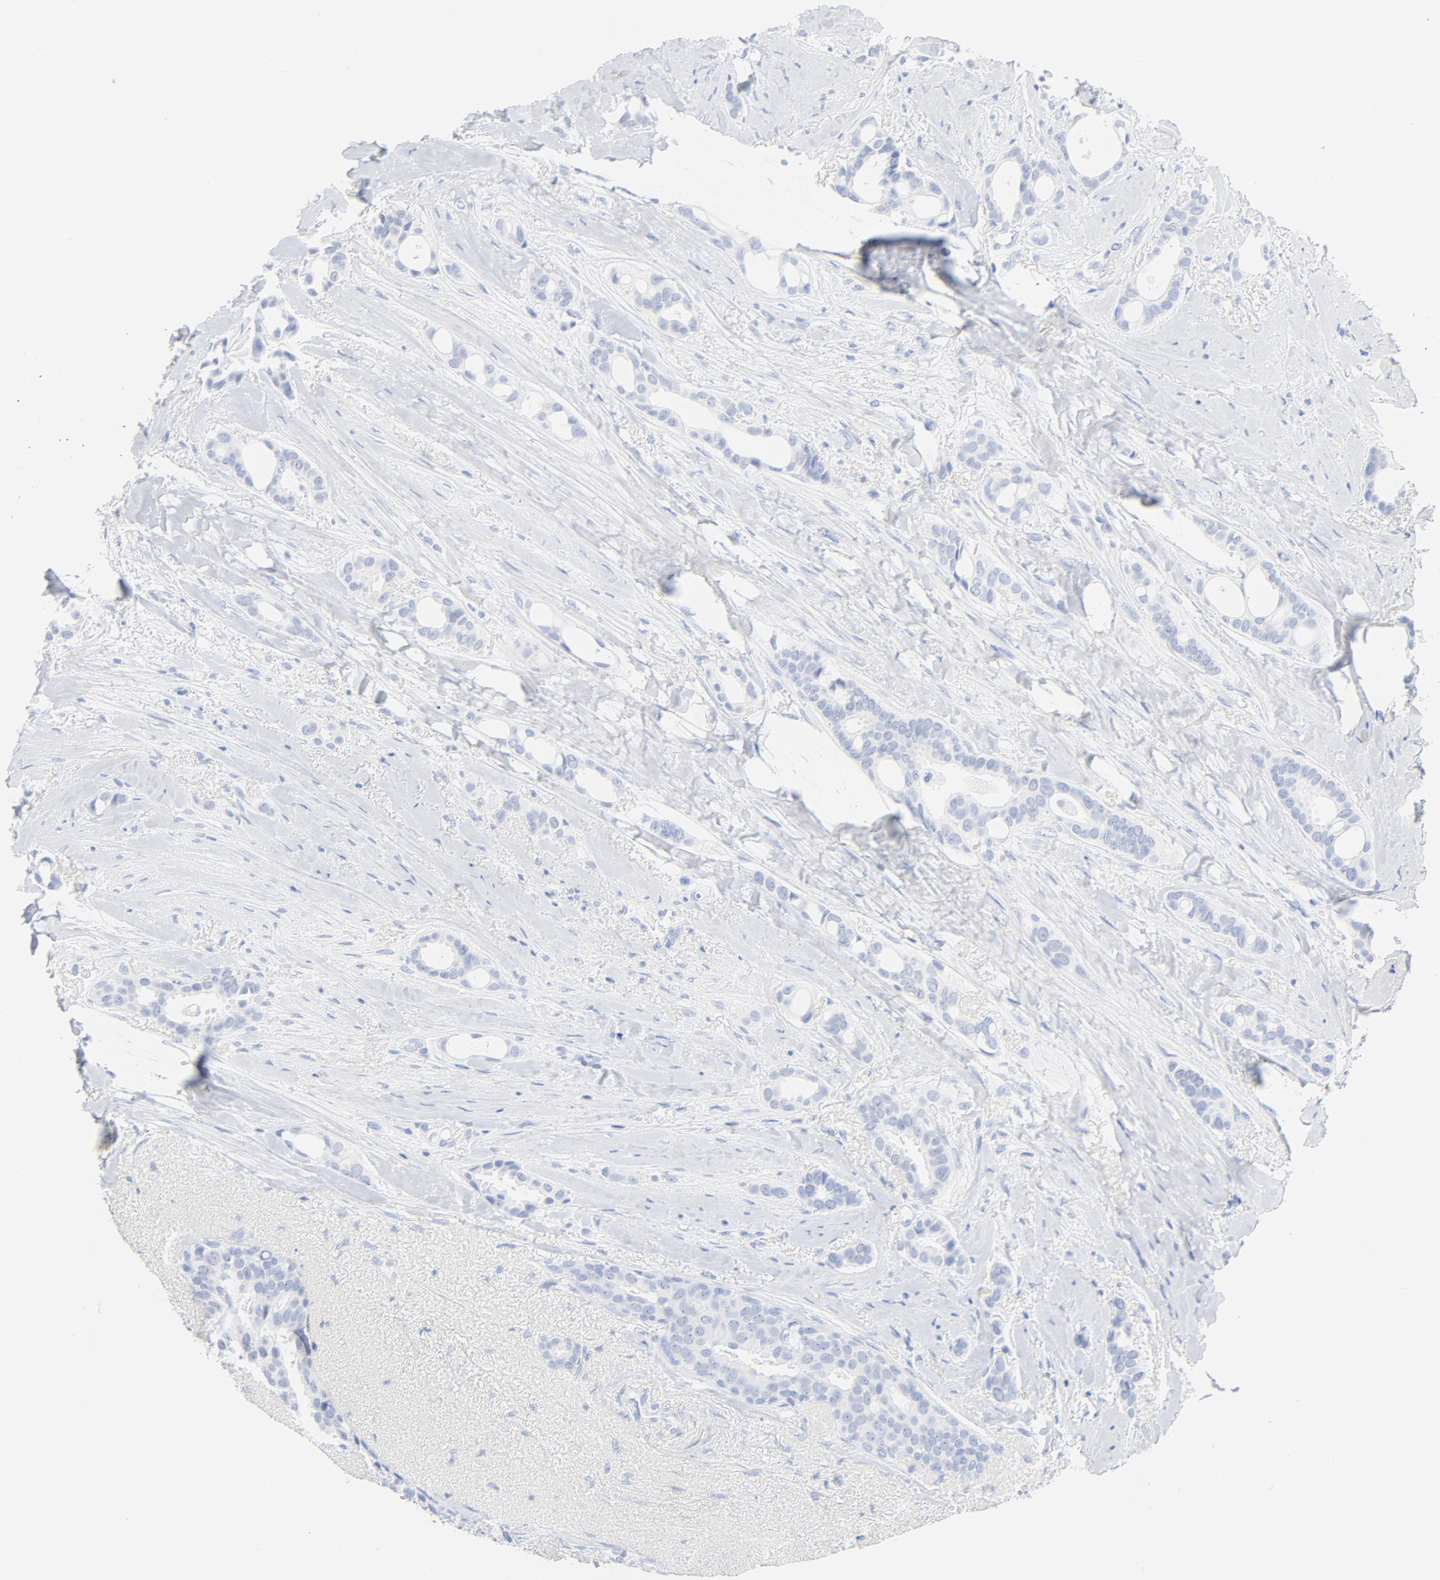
{"staining": {"intensity": "negative", "quantity": "none", "location": "none"}, "tissue": "breast cancer", "cell_type": "Tumor cells", "image_type": "cancer", "snomed": [{"axis": "morphology", "description": "Duct carcinoma"}, {"axis": "topography", "description": "Breast"}], "caption": "Photomicrograph shows no significant protein positivity in tumor cells of invasive ductal carcinoma (breast).", "gene": "FGFR3", "patient": {"sex": "female", "age": 54}}